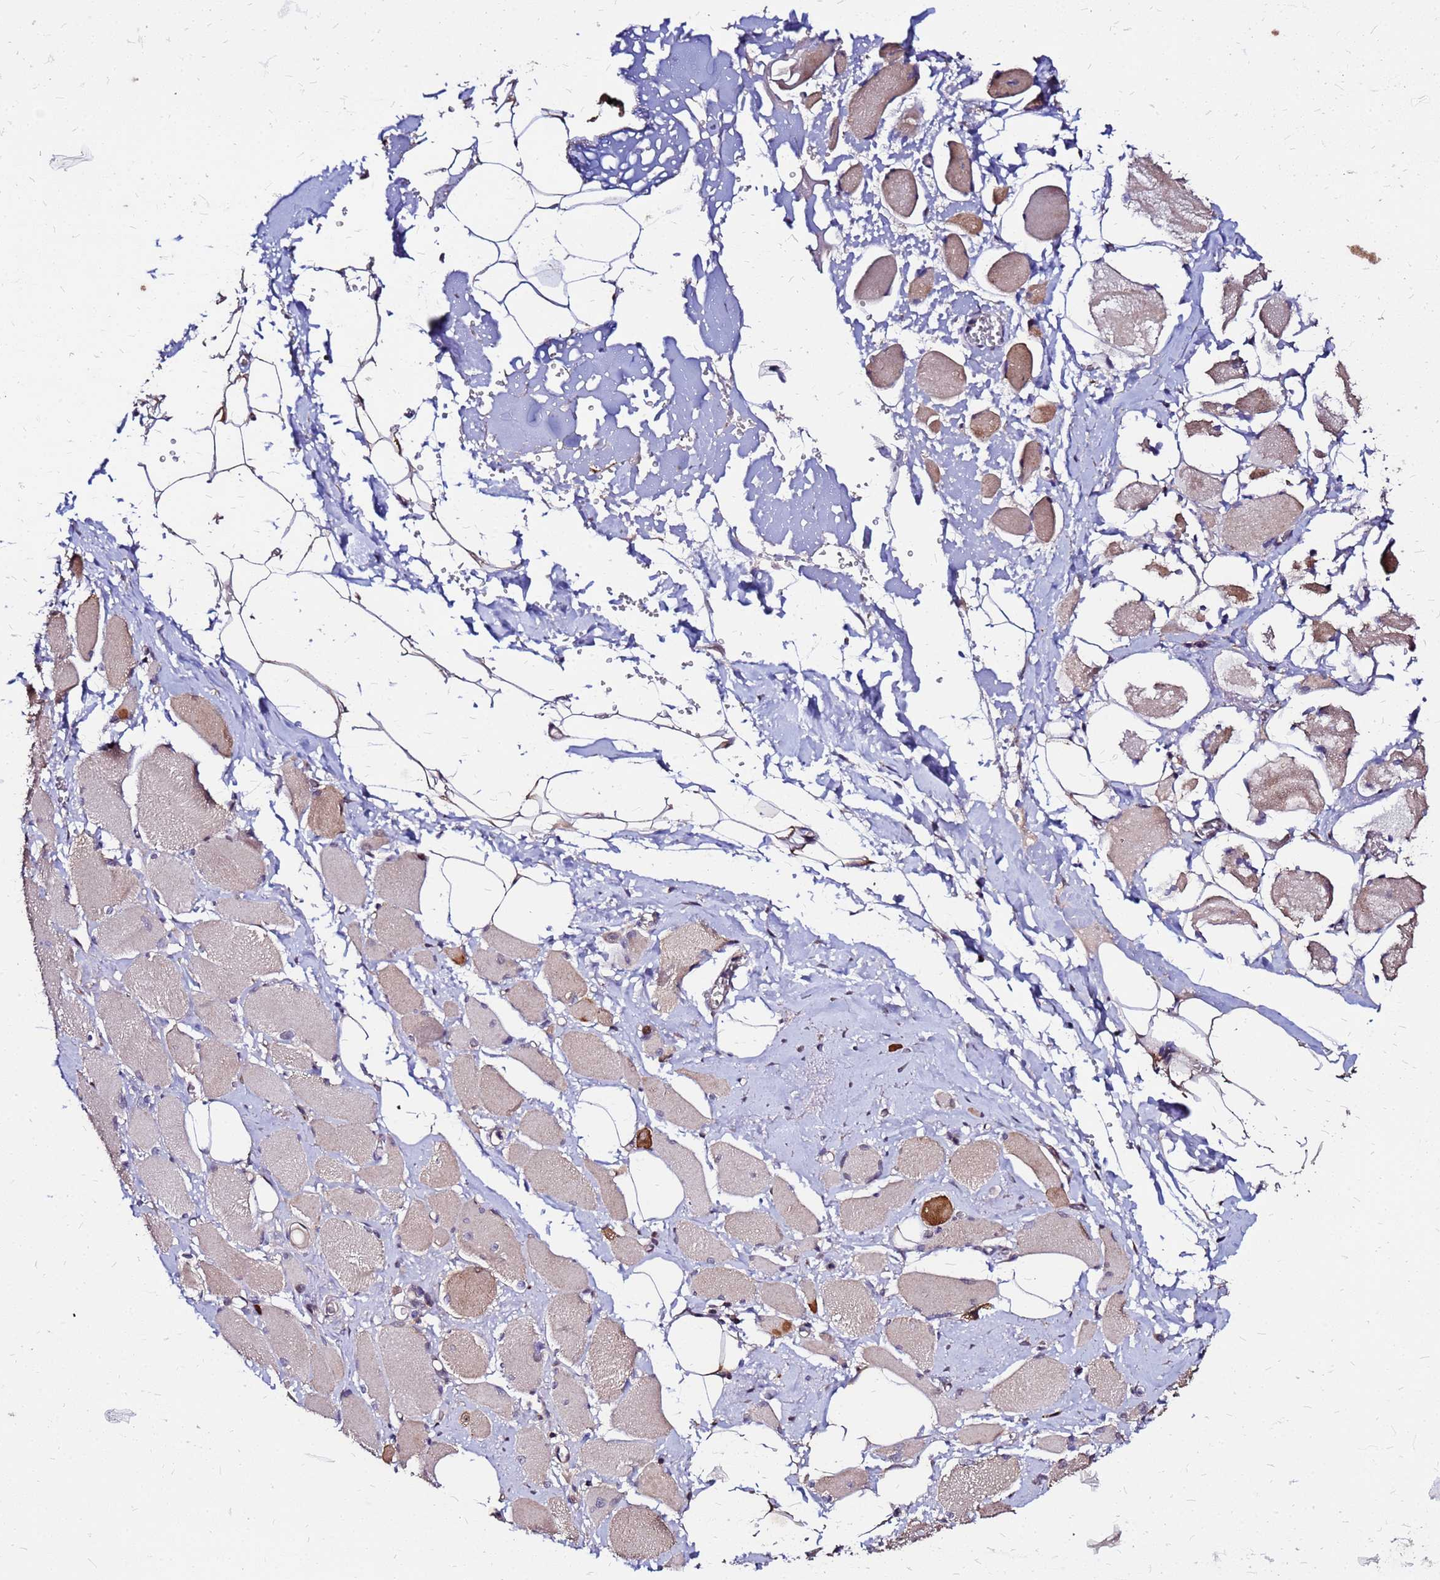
{"staining": {"intensity": "weak", "quantity": ">75%", "location": "cytoplasmic/membranous"}, "tissue": "skeletal muscle", "cell_type": "Myocytes", "image_type": "normal", "snomed": [{"axis": "morphology", "description": "Normal tissue, NOS"}, {"axis": "morphology", "description": "Basal cell carcinoma"}, {"axis": "topography", "description": "Skeletal muscle"}], "caption": "IHC histopathology image of normal skeletal muscle: skeletal muscle stained using immunohistochemistry (IHC) displays low levels of weak protein expression localized specifically in the cytoplasmic/membranous of myocytes, appearing as a cytoplasmic/membranous brown color.", "gene": "ARHGEF35", "patient": {"sex": "female", "age": 64}}